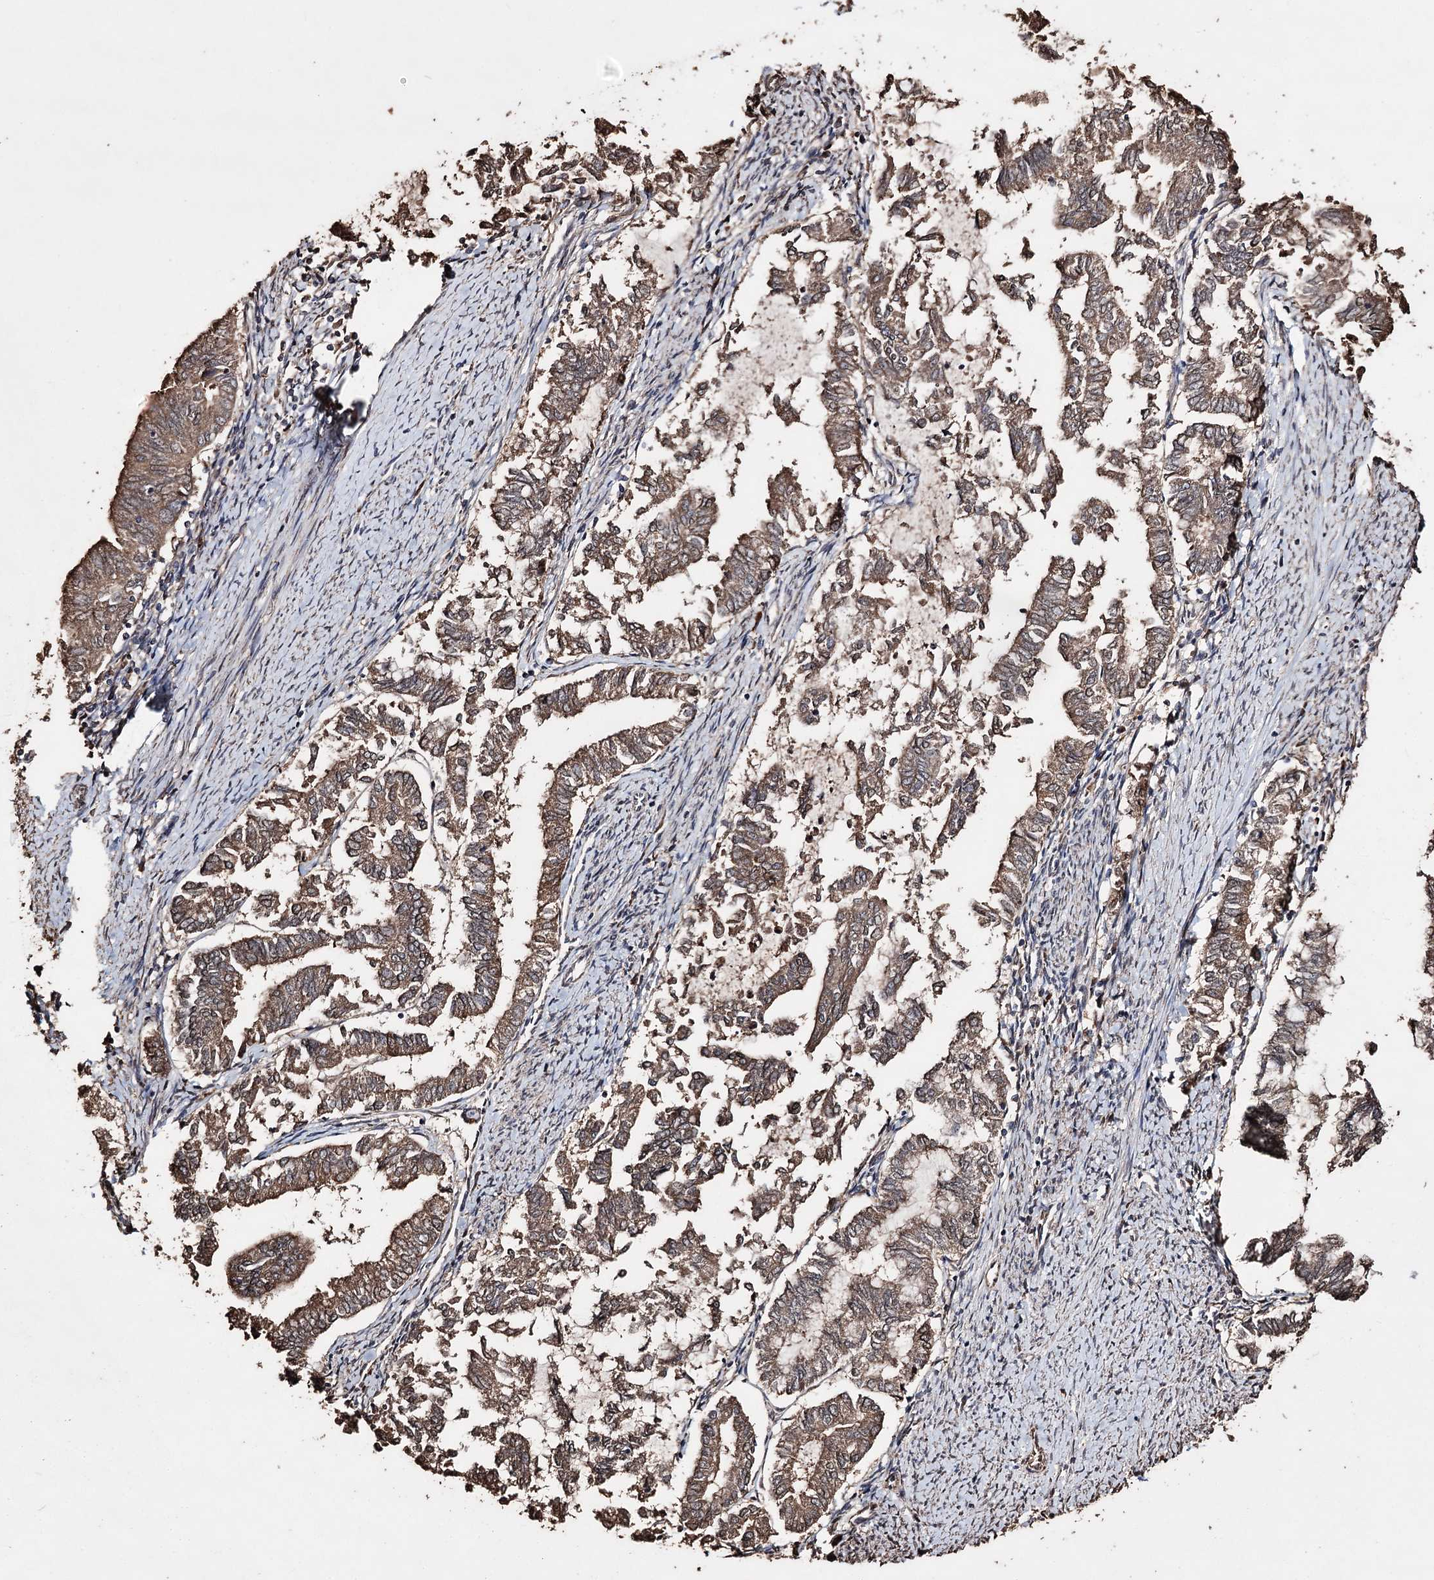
{"staining": {"intensity": "moderate", "quantity": ">75%", "location": "cytoplasmic/membranous"}, "tissue": "endometrial cancer", "cell_type": "Tumor cells", "image_type": "cancer", "snomed": [{"axis": "morphology", "description": "Adenocarcinoma, NOS"}, {"axis": "topography", "description": "Endometrium"}], "caption": "Immunohistochemistry (IHC) micrograph of neoplastic tissue: human adenocarcinoma (endometrial) stained using immunohistochemistry (IHC) displays medium levels of moderate protein expression localized specifically in the cytoplasmic/membranous of tumor cells, appearing as a cytoplasmic/membranous brown color.", "gene": "ZNF662", "patient": {"sex": "female", "age": 79}}